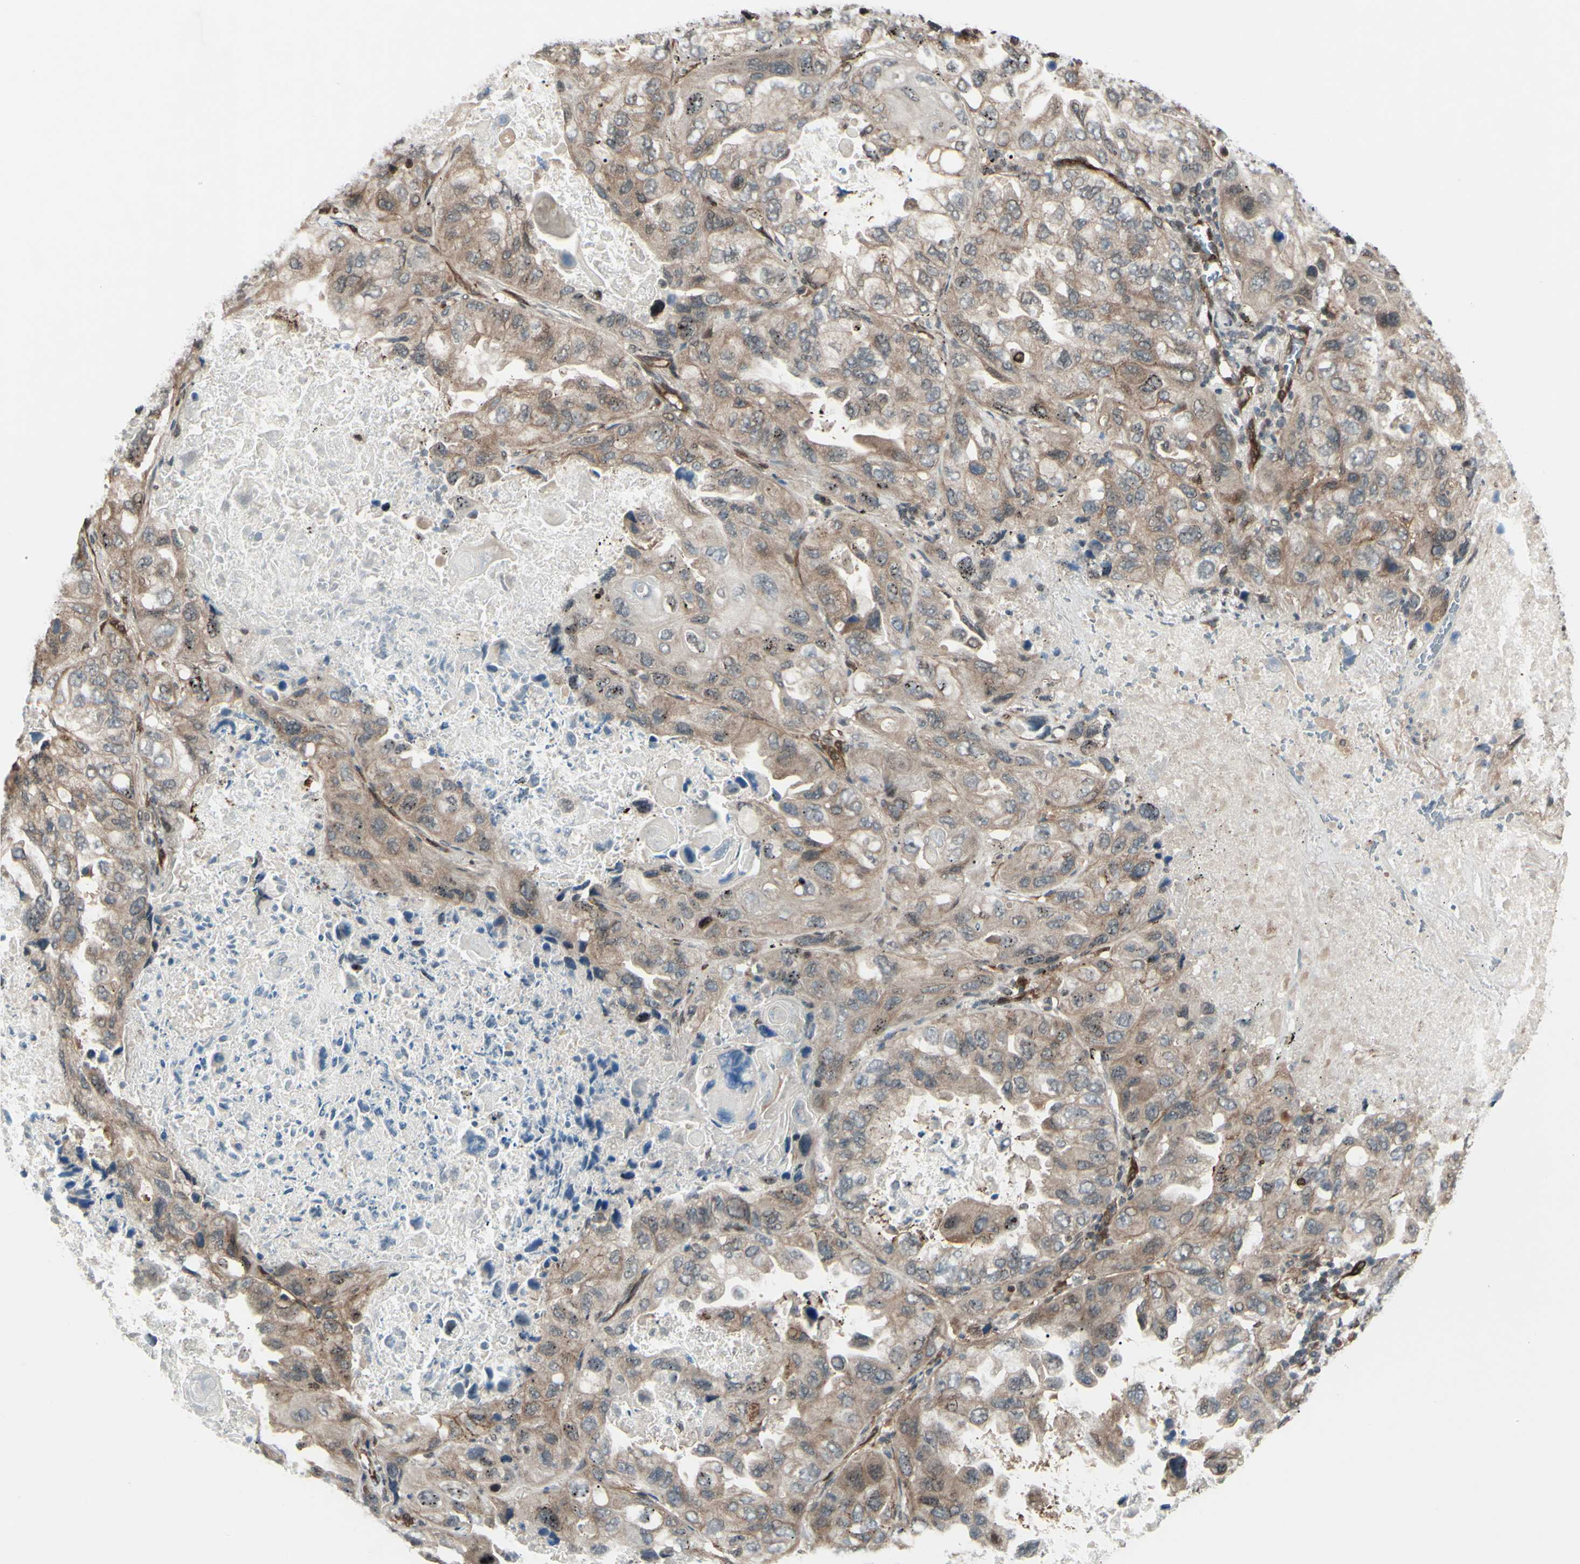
{"staining": {"intensity": "weak", "quantity": ">75%", "location": "cytoplasmic/membranous"}, "tissue": "lung cancer", "cell_type": "Tumor cells", "image_type": "cancer", "snomed": [{"axis": "morphology", "description": "Squamous cell carcinoma, NOS"}, {"axis": "topography", "description": "Lung"}], "caption": "A brown stain shows weak cytoplasmic/membranous positivity of a protein in lung cancer (squamous cell carcinoma) tumor cells.", "gene": "MLF2", "patient": {"sex": "female", "age": 73}}